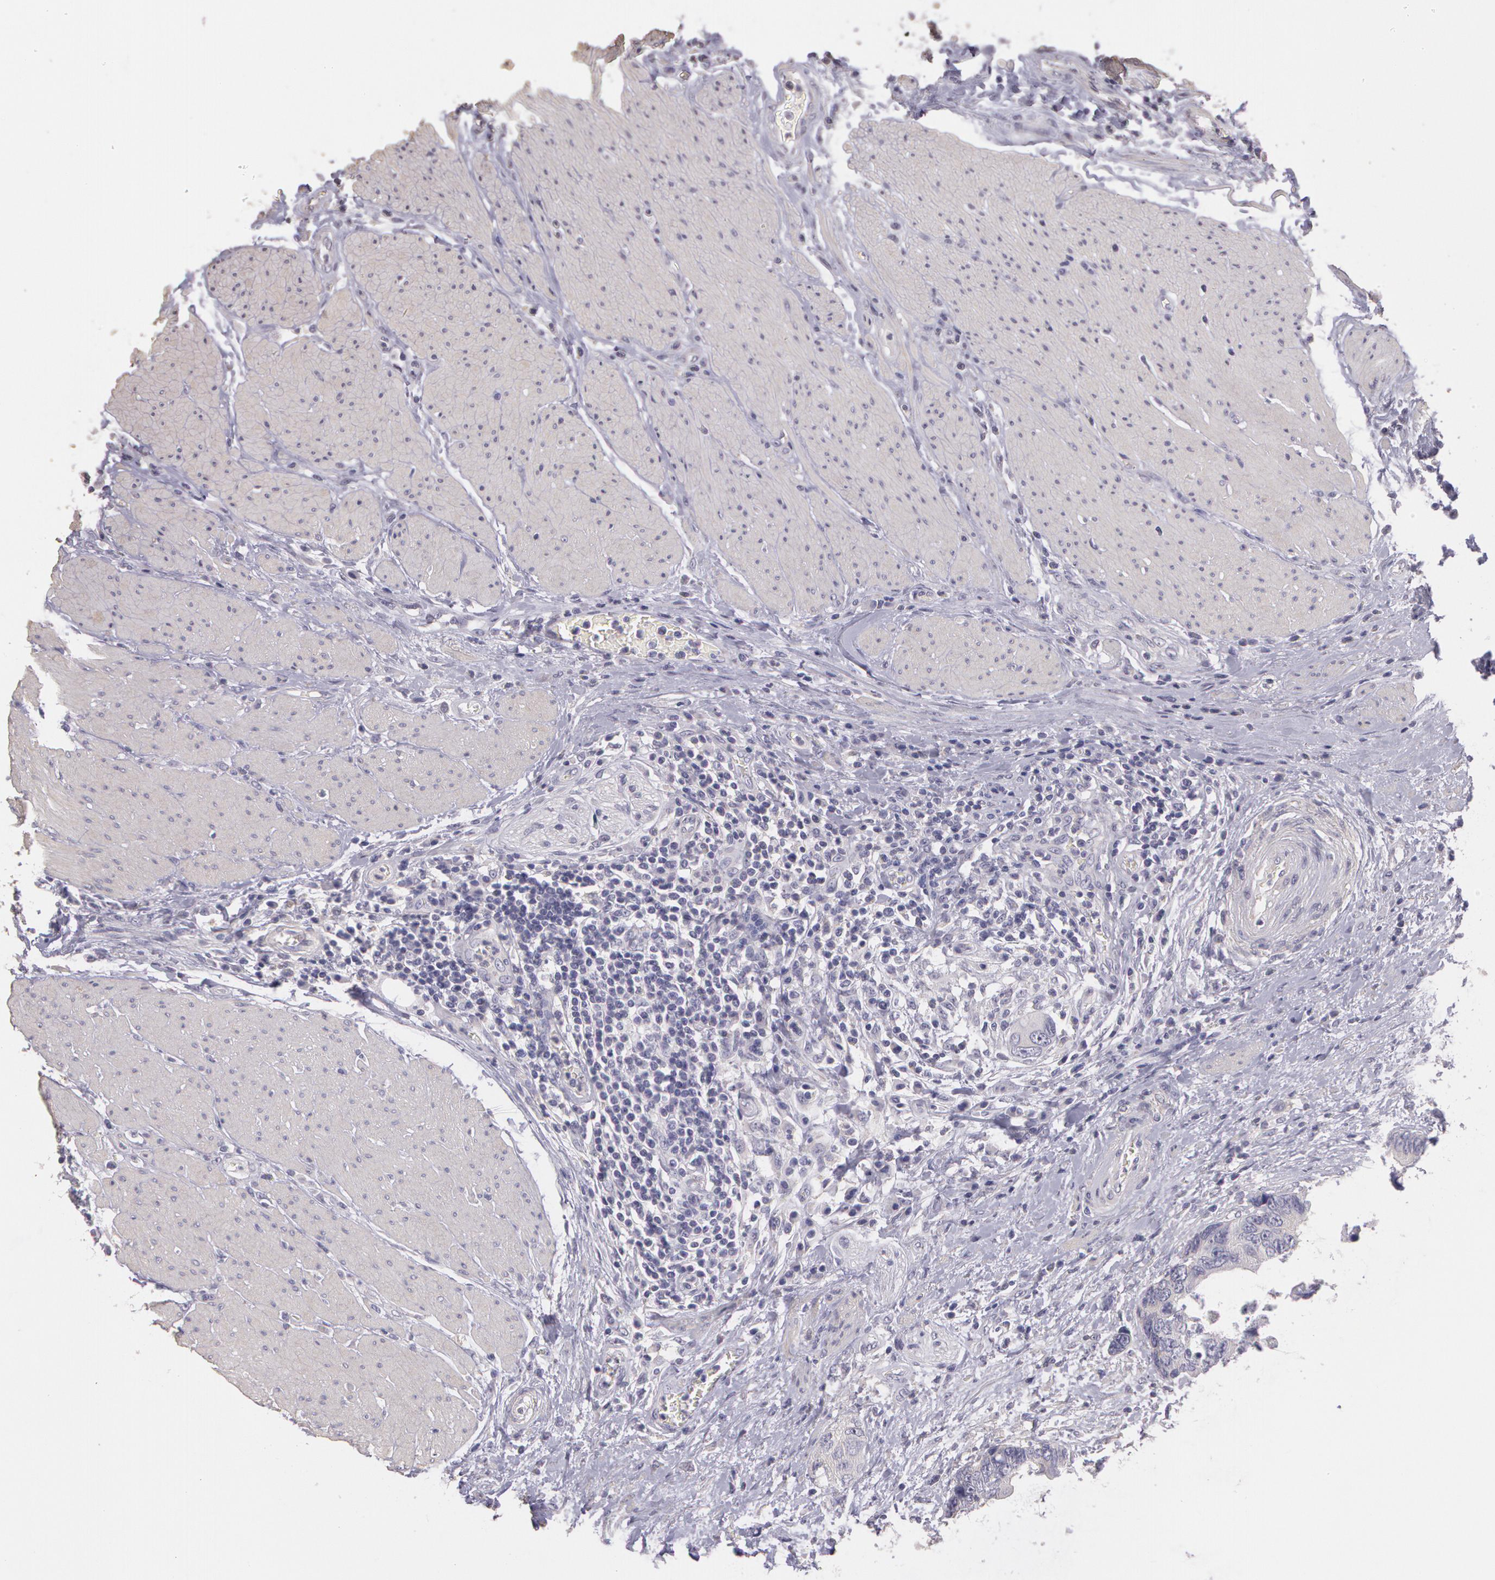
{"staining": {"intensity": "negative", "quantity": "none", "location": "none"}, "tissue": "colorectal cancer", "cell_type": "Tumor cells", "image_type": "cancer", "snomed": [{"axis": "morphology", "description": "Adenocarcinoma, NOS"}, {"axis": "topography", "description": "Rectum"}], "caption": "Tumor cells show no significant protein positivity in colorectal cancer.", "gene": "G2E3", "patient": {"sex": "female", "age": 67}}